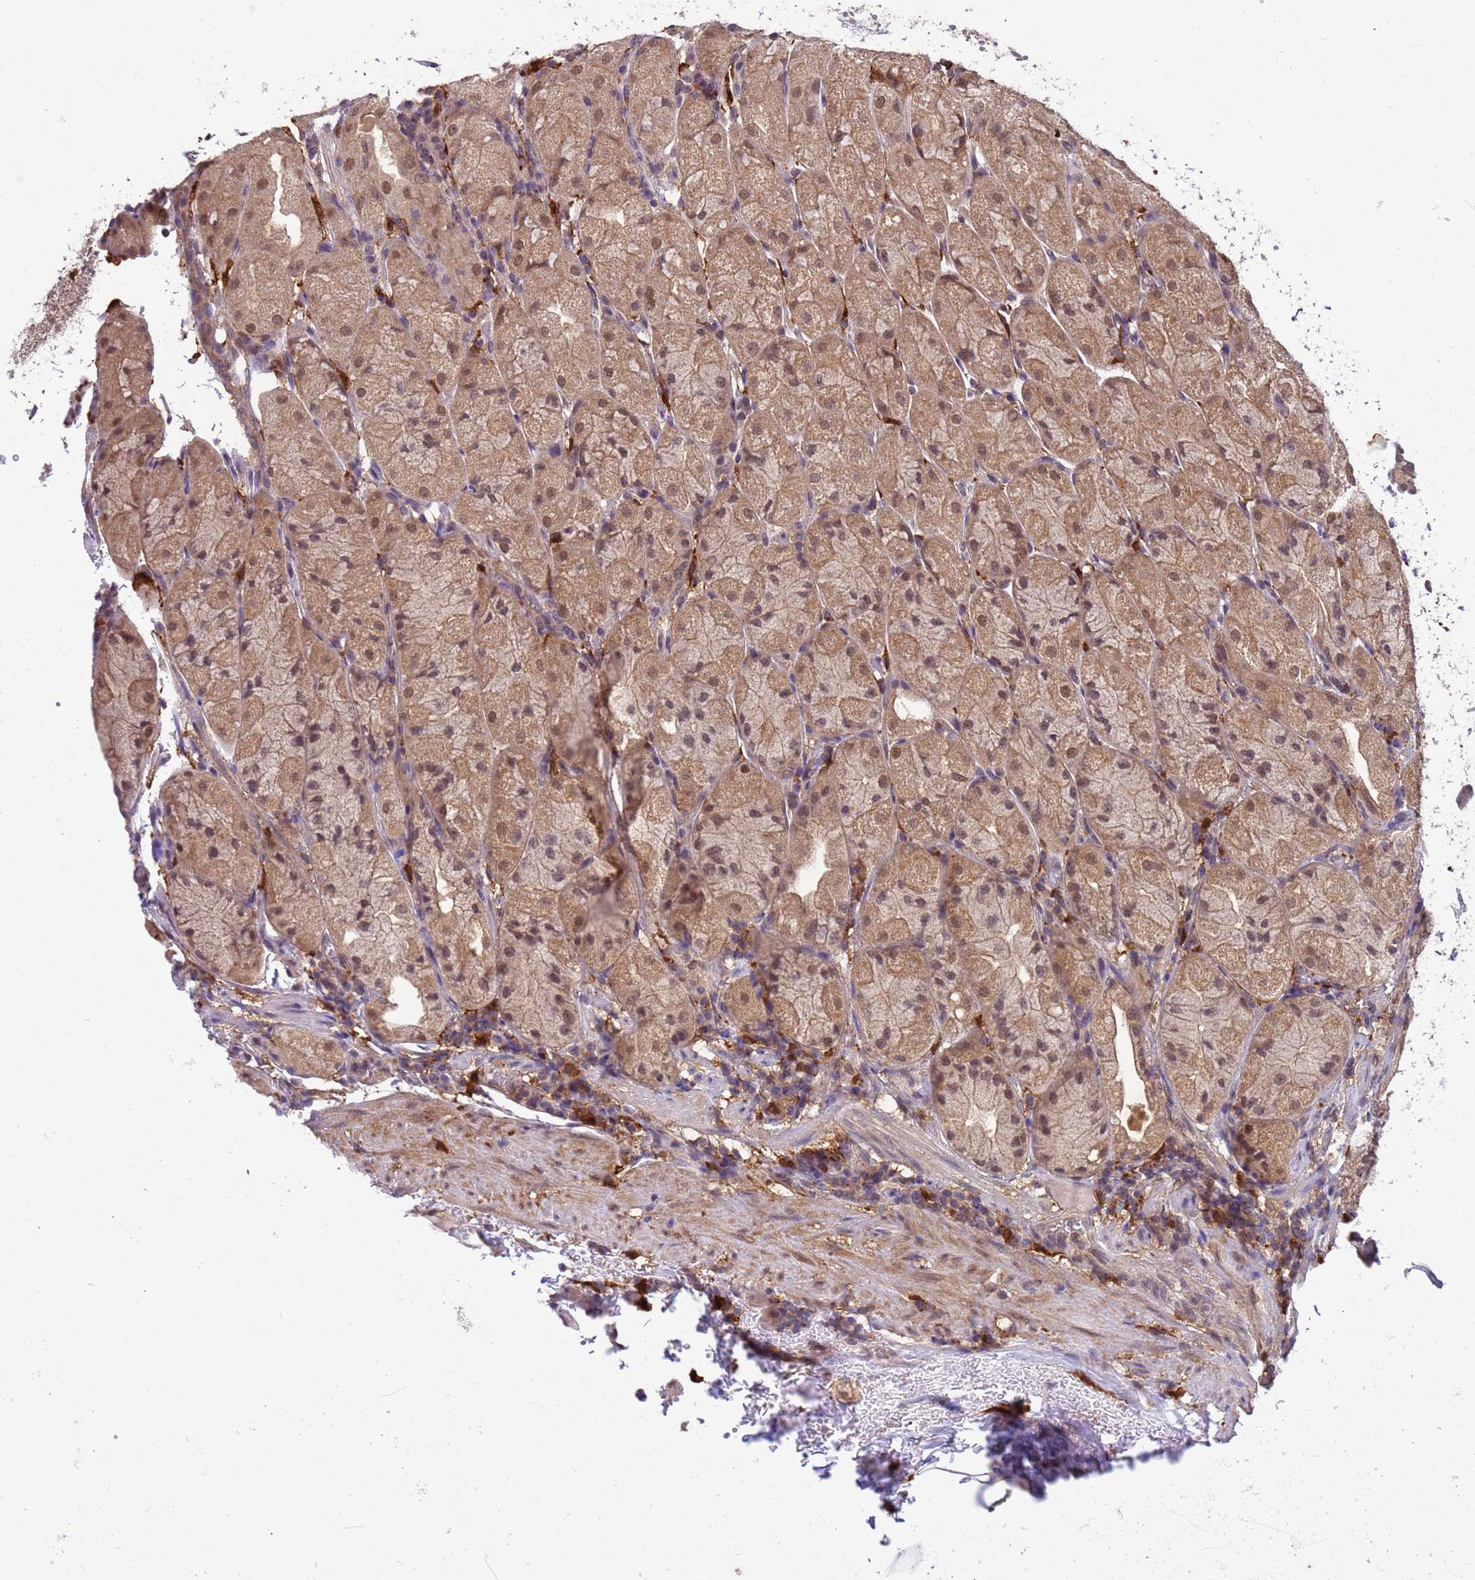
{"staining": {"intensity": "moderate", "quantity": ">75%", "location": "cytoplasmic/membranous,nuclear"}, "tissue": "stomach", "cell_type": "Glandular cells", "image_type": "normal", "snomed": [{"axis": "morphology", "description": "Normal tissue, NOS"}, {"axis": "topography", "description": "Stomach, upper"}], "caption": "This image displays normal stomach stained with immunohistochemistry to label a protein in brown. The cytoplasmic/membranous,nuclear of glandular cells show moderate positivity for the protein. Nuclei are counter-stained blue.", "gene": "NPEPPS", "patient": {"sex": "male", "age": 52}}